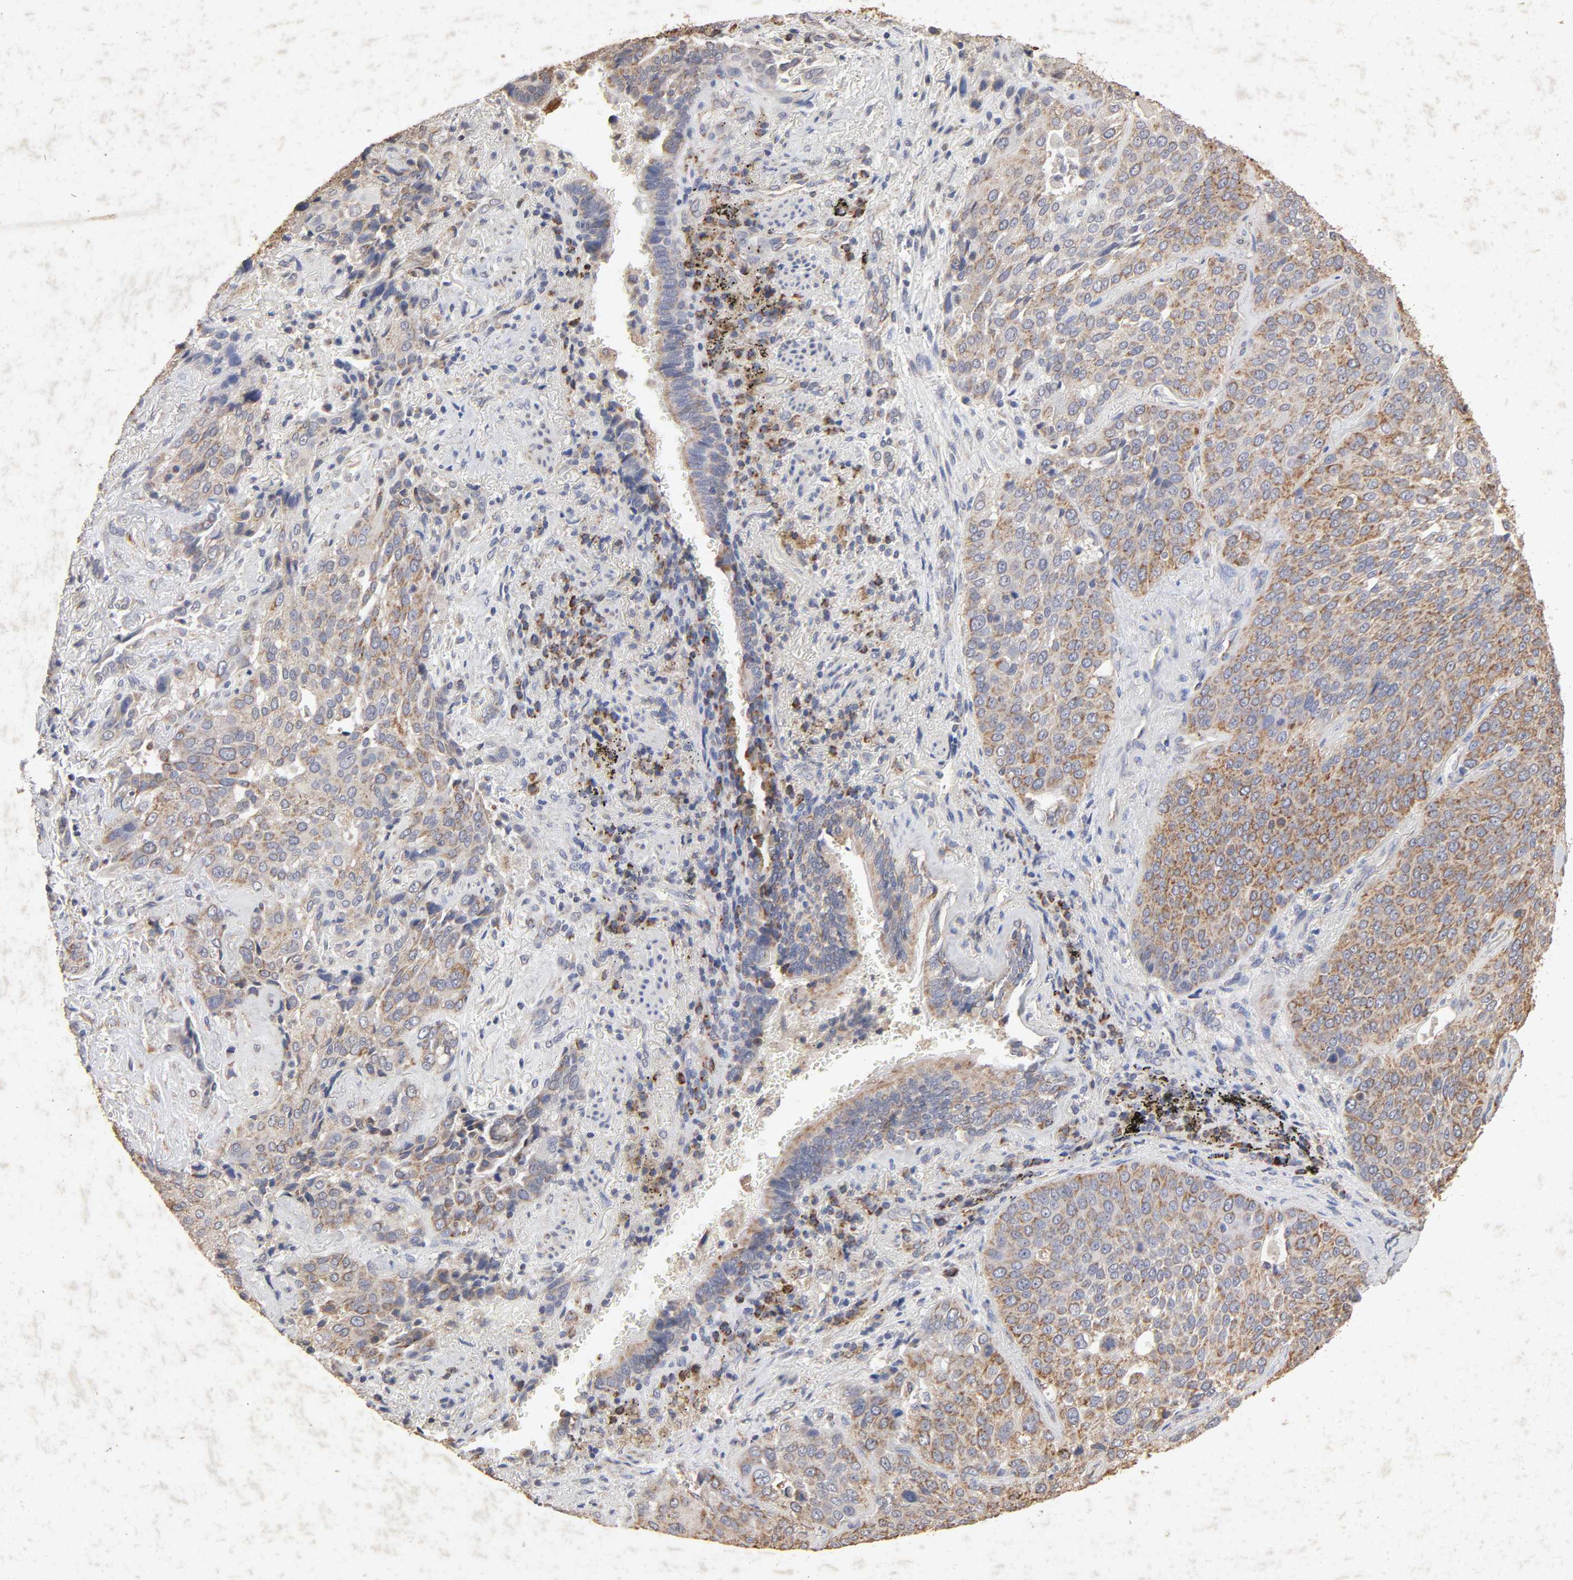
{"staining": {"intensity": "strong", "quantity": ">75%", "location": "cytoplasmic/membranous"}, "tissue": "lung cancer", "cell_type": "Tumor cells", "image_type": "cancer", "snomed": [{"axis": "morphology", "description": "Squamous cell carcinoma, NOS"}, {"axis": "topography", "description": "Lung"}], "caption": "The micrograph displays immunohistochemical staining of lung cancer. There is strong cytoplasmic/membranous expression is appreciated in approximately >75% of tumor cells. (Stains: DAB in brown, nuclei in blue, Microscopy: brightfield microscopy at high magnification).", "gene": "CYCS", "patient": {"sex": "male", "age": 54}}